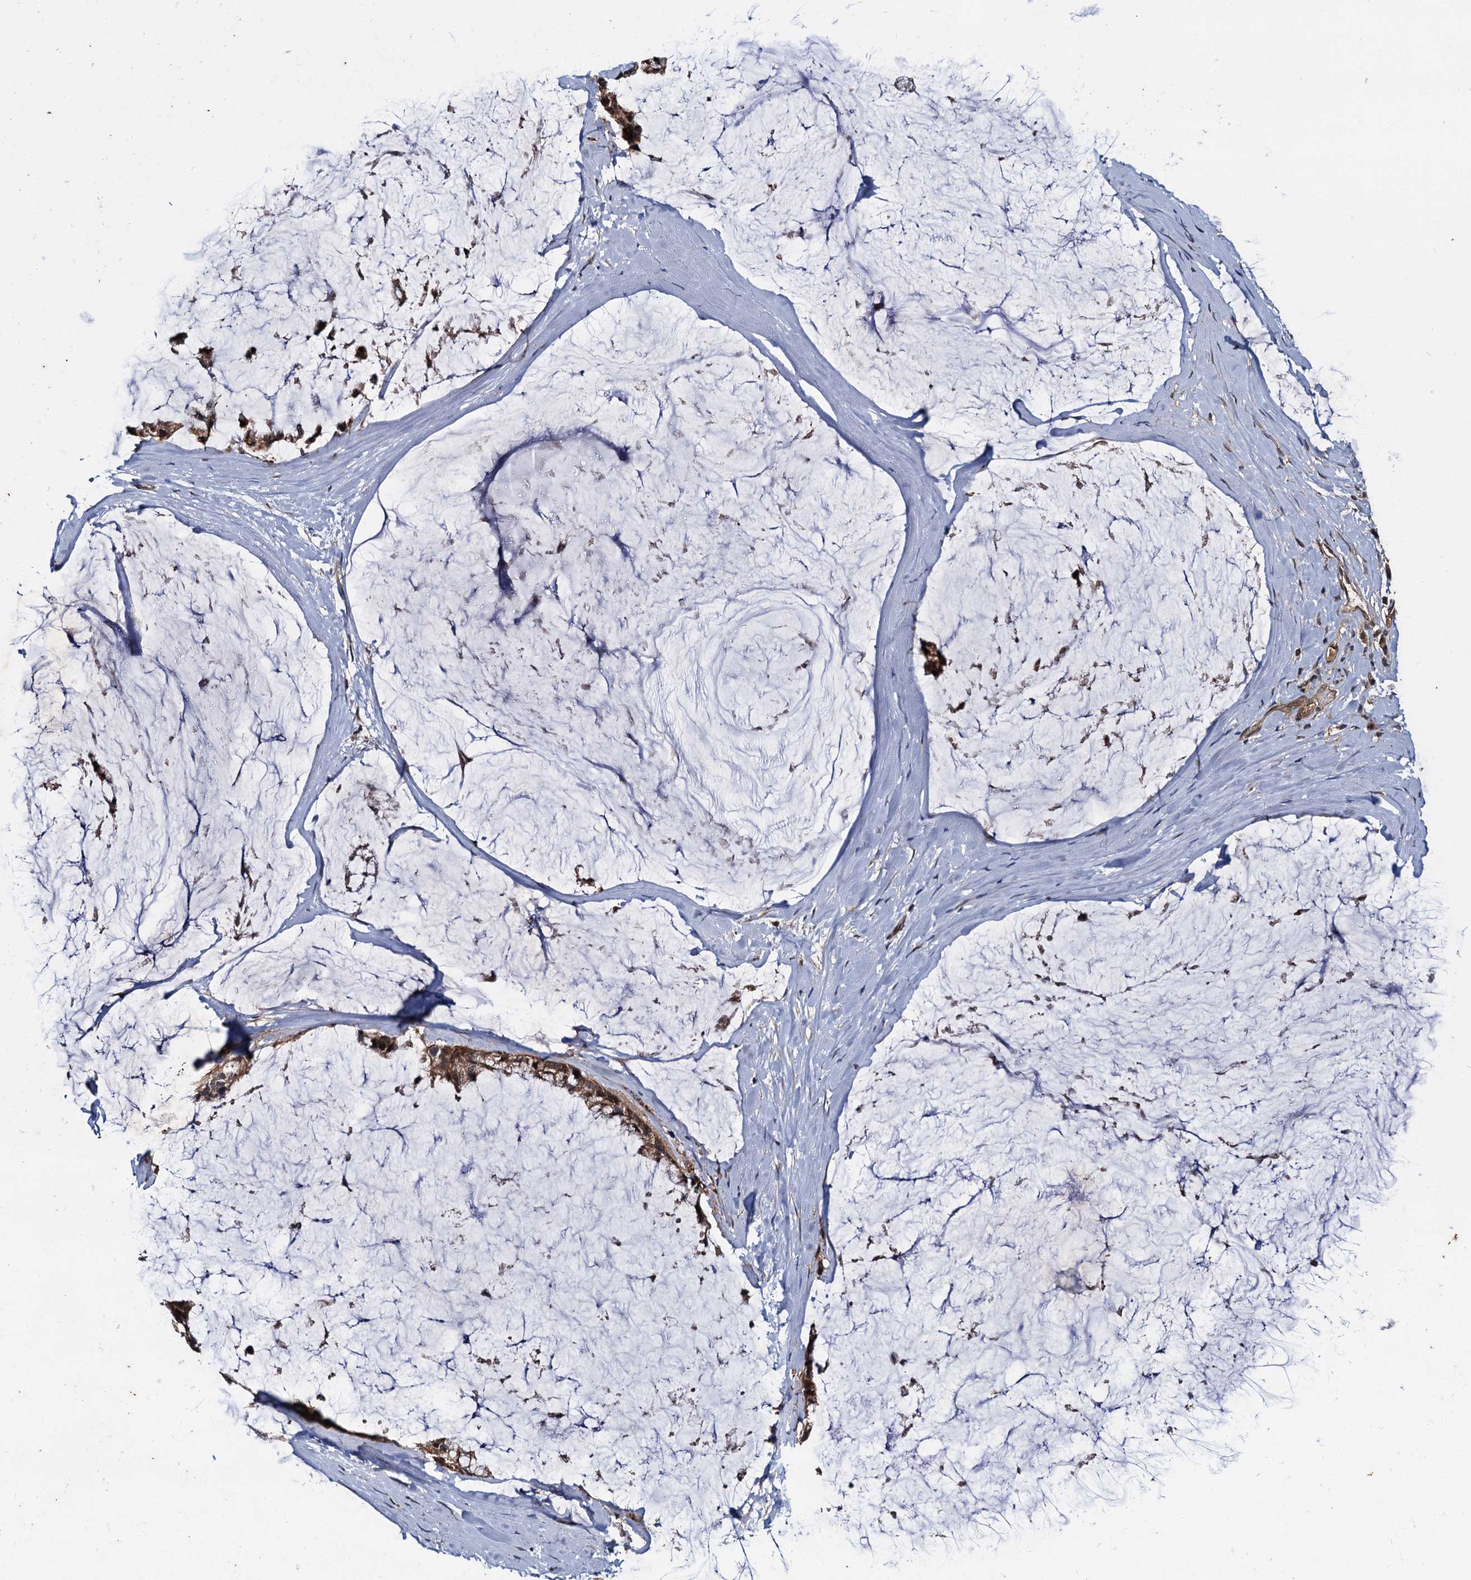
{"staining": {"intensity": "moderate", "quantity": ">75%", "location": "cytoplasmic/membranous"}, "tissue": "ovarian cancer", "cell_type": "Tumor cells", "image_type": "cancer", "snomed": [{"axis": "morphology", "description": "Cystadenocarcinoma, mucinous, NOS"}, {"axis": "topography", "description": "Ovary"}], "caption": "Approximately >75% of tumor cells in human ovarian mucinous cystadenocarcinoma show moderate cytoplasmic/membranous protein expression as visualized by brown immunohistochemical staining.", "gene": "SLC46A3", "patient": {"sex": "female", "age": 39}}